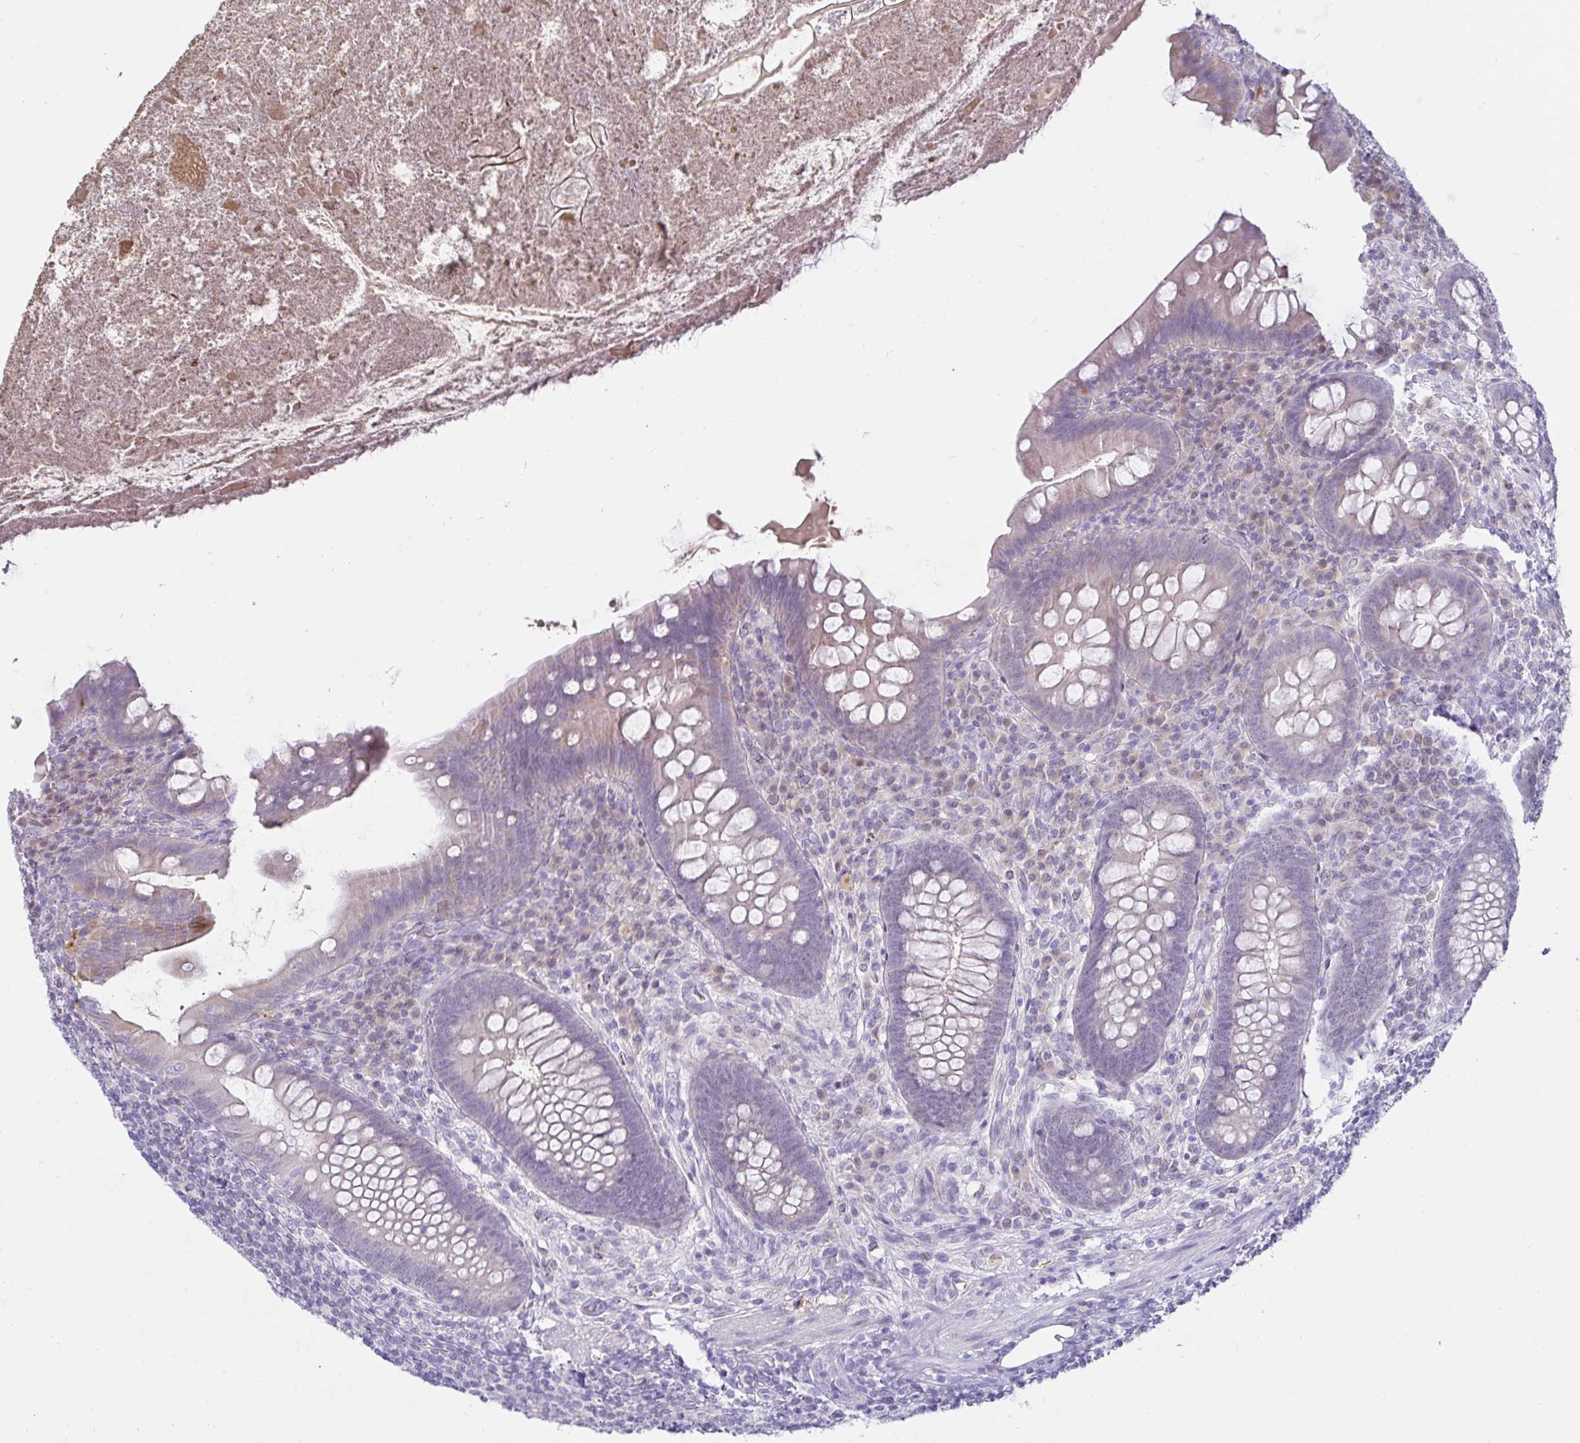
{"staining": {"intensity": "negative", "quantity": "none", "location": "none"}, "tissue": "appendix", "cell_type": "Glandular cells", "image_type": "normal", "snomed": [{"axis": "morphology", "description": "Normal tissue, NOS"}, {"axis": "topography", "description": "Appendix"}], "caption": "Immunohistochemical staining of normal human appendix exhibits no significant staining in glandular cells. (Brightfield microscopy of DAB (3,3'-diaminobenzidine) immunohistochemistry at high magnification).", "gene": "MON2", "patient": {"sex": "male", "age": 71}}